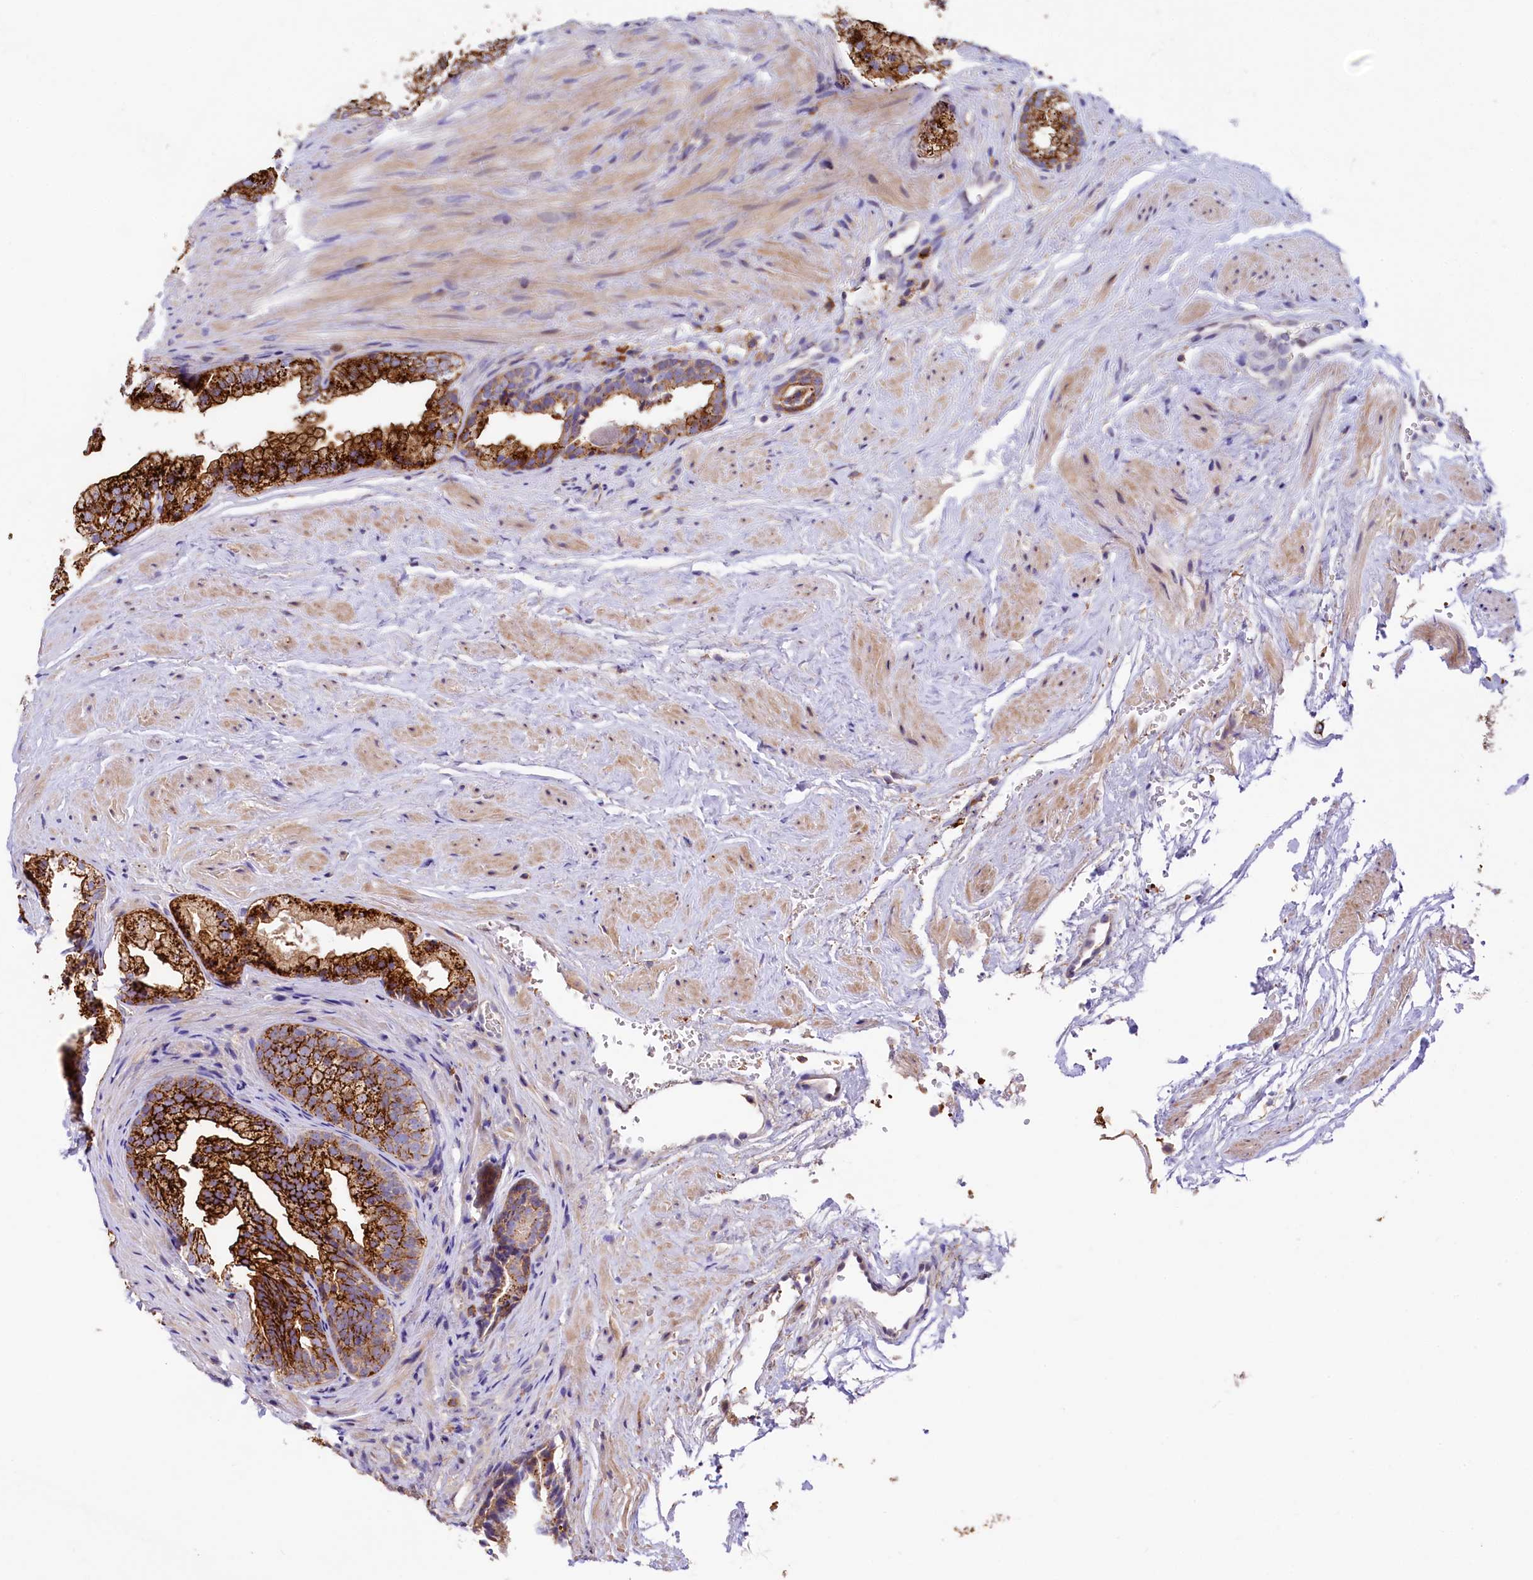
{"staining": {"intensity": "strong", "quantity": ">75%", "location": "cytoplasmic/membranous"}, "tissue": "prostate", "cell_type": "Glandular cells", "image_type": "normal", "snomed": [{"axis": "morphology", "description": "Normal tissue, NOS"}, {"axis": "topography", "description": "Prostate"}], "caption": "IHC image of normal prostate: human prostate stained using immunohistochemistry (IHC) displays high levels of strong protein expression localized specifically in the cytoplasmic/membranous of glandular cells, appearing as a cytoplasmic/membranous brown color.", "gene": "HPS6", "patient": {"sex": "male", "age": 76}}